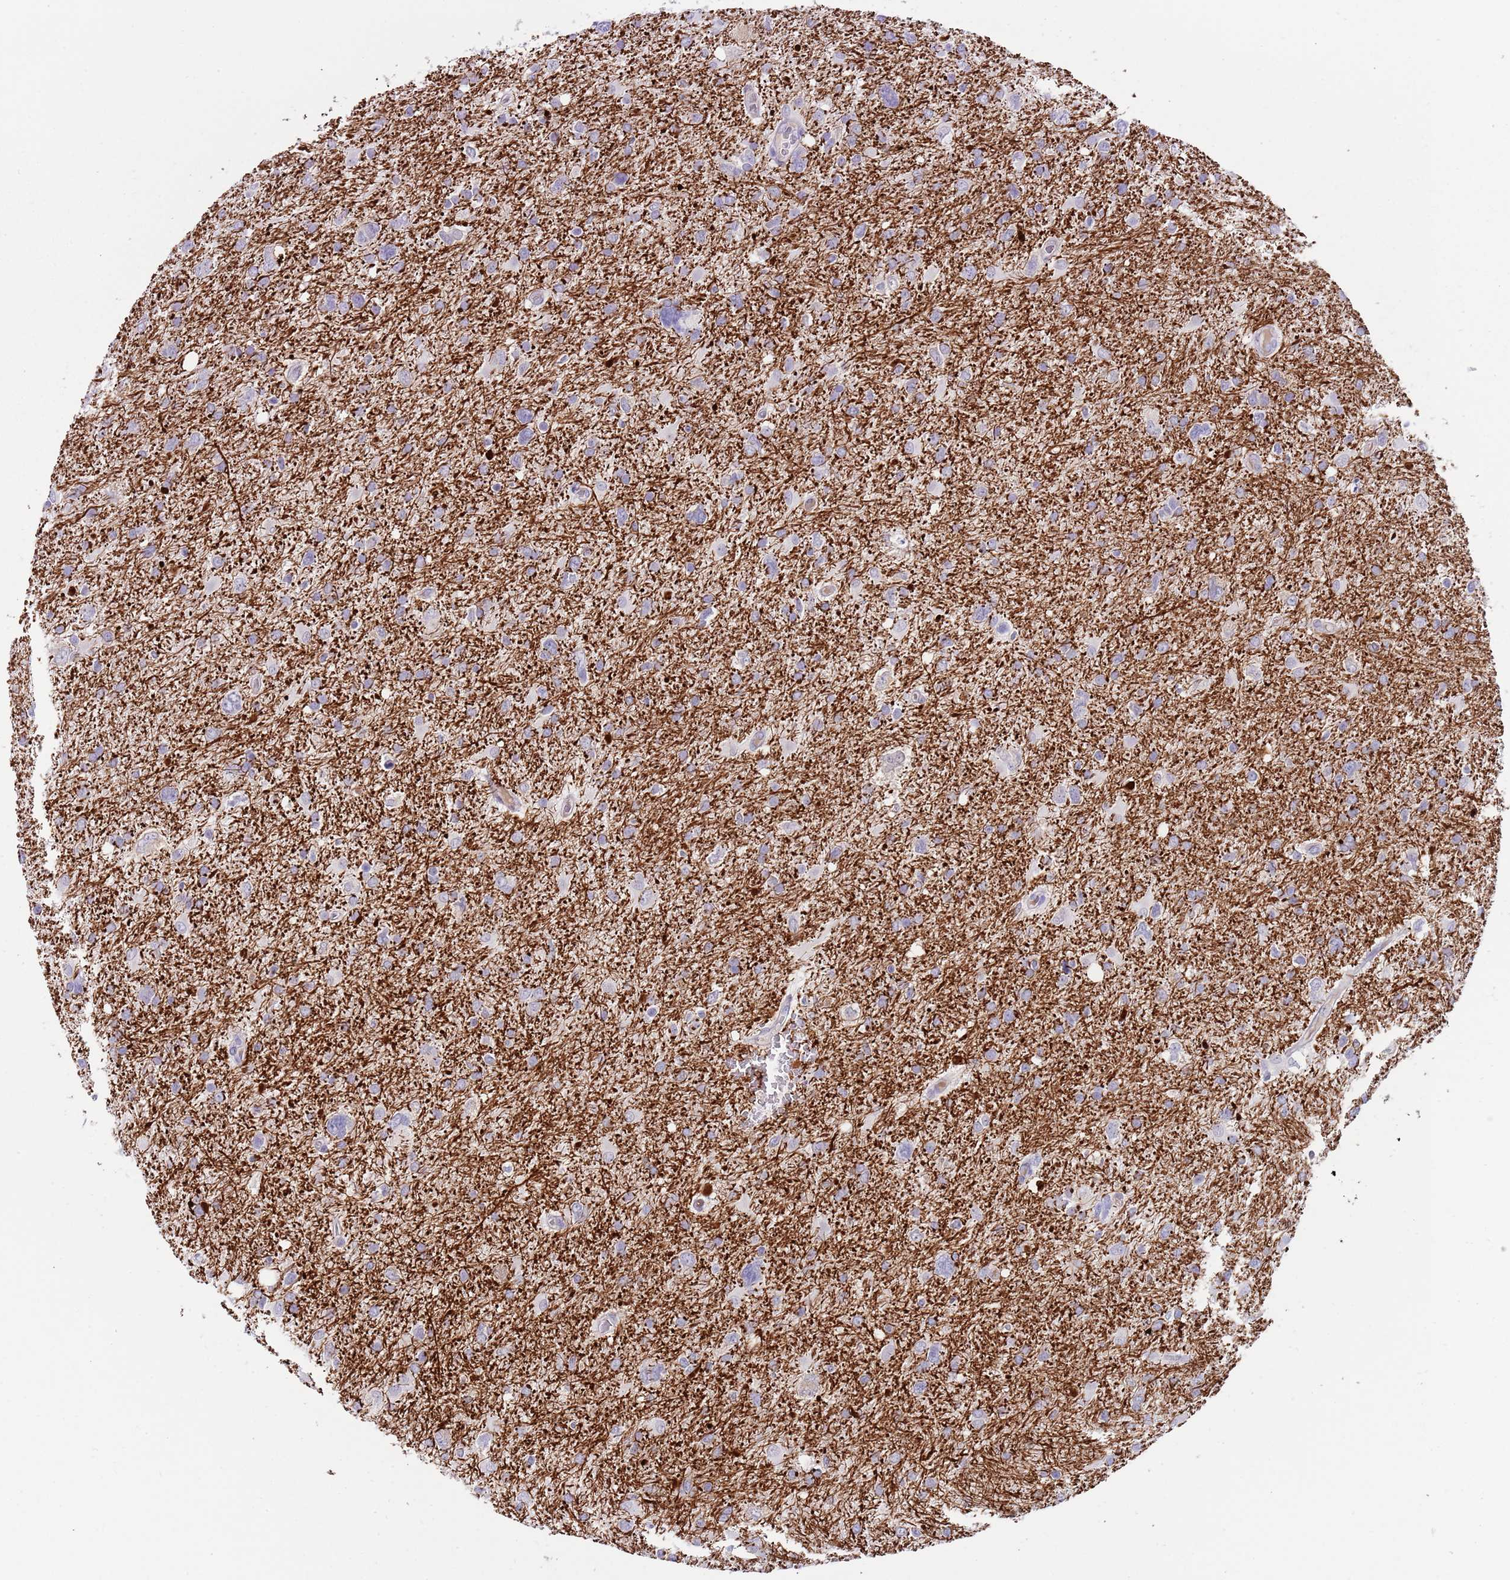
{"staining": {"intensity": "negative", "quantity": "none", "location": "none"}, "tissue": "glioma", "cell_type": "Tumor cells", "image_type": "cancer", "snomed": [{"axis": "morphology", "description": "Glioma, malignant, High grade"}, {"axis": "topography", "description": "Brain"}], "caption": "High-grade glioma (malignant) was stained to show a protein in brown. There is no significant positivity in tumor cells.", "gene": "C2CD3", "patient": {"sex": "male", "age": 61}}